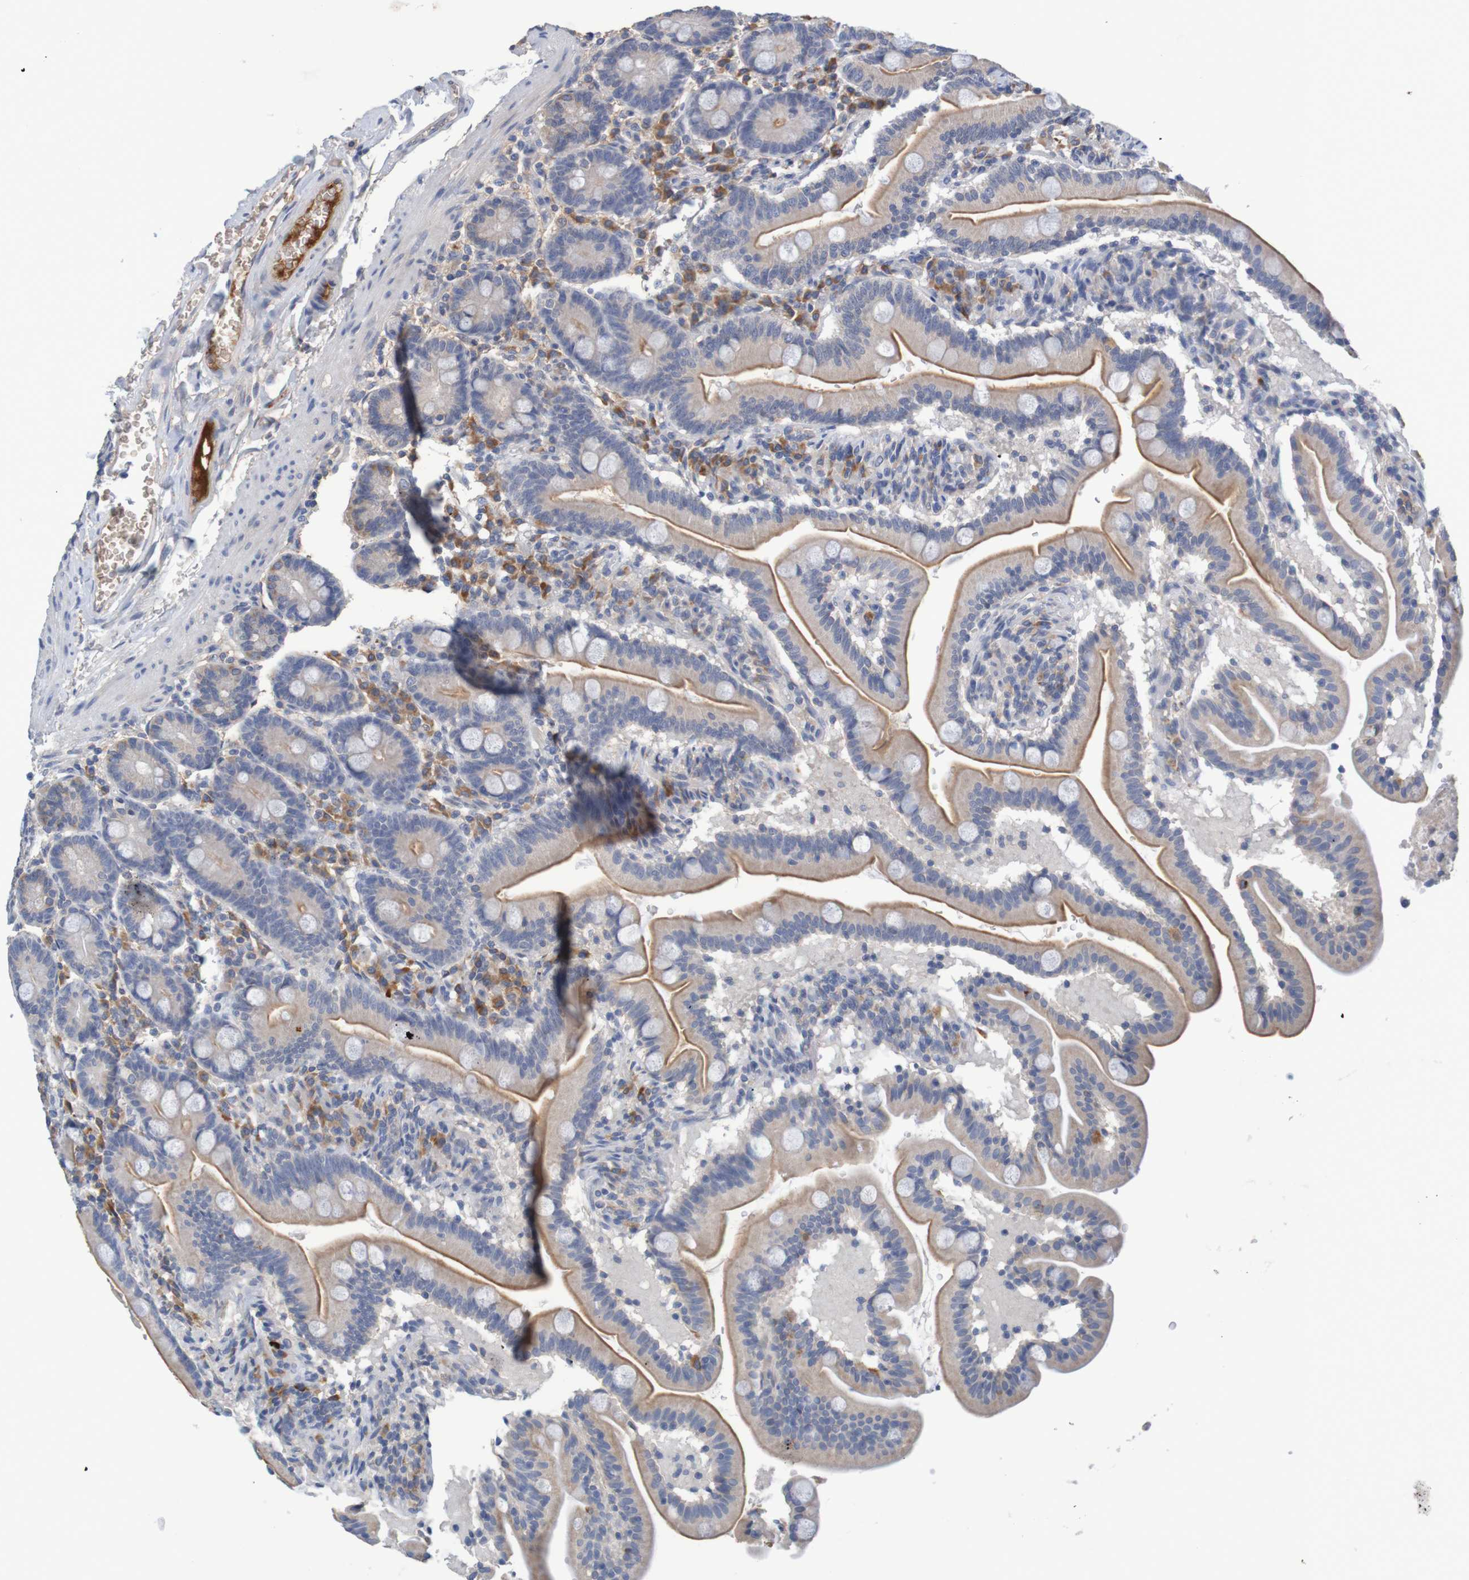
{"staining": {"intensity": "moderate", "quantity": "25%-75%", "location": "cytoplasmic/membranous"}, "tissue": "duodenum", "cell_type": "Glandular cells", "image_type": "normal", "snomed": [{"axis": "morphology", "description": "Normal tissue, NOS"}, {"axis": "topography", "description": "Duodenum"}], "caption": "The histopathology image displays immunohistochemical staining of normal duodenum. There is moderate cytoplasmic/membranous expression is identified in about 25%-75% of glandular cells. The staining is performed using DAB (3,3'-diaminobenzidine) brown chromogen to label protein expression. The nuclei are counter-stained blue using hematoxylin.", "gene": "LTA", "patient": {"sex": "male", "age": 54}}